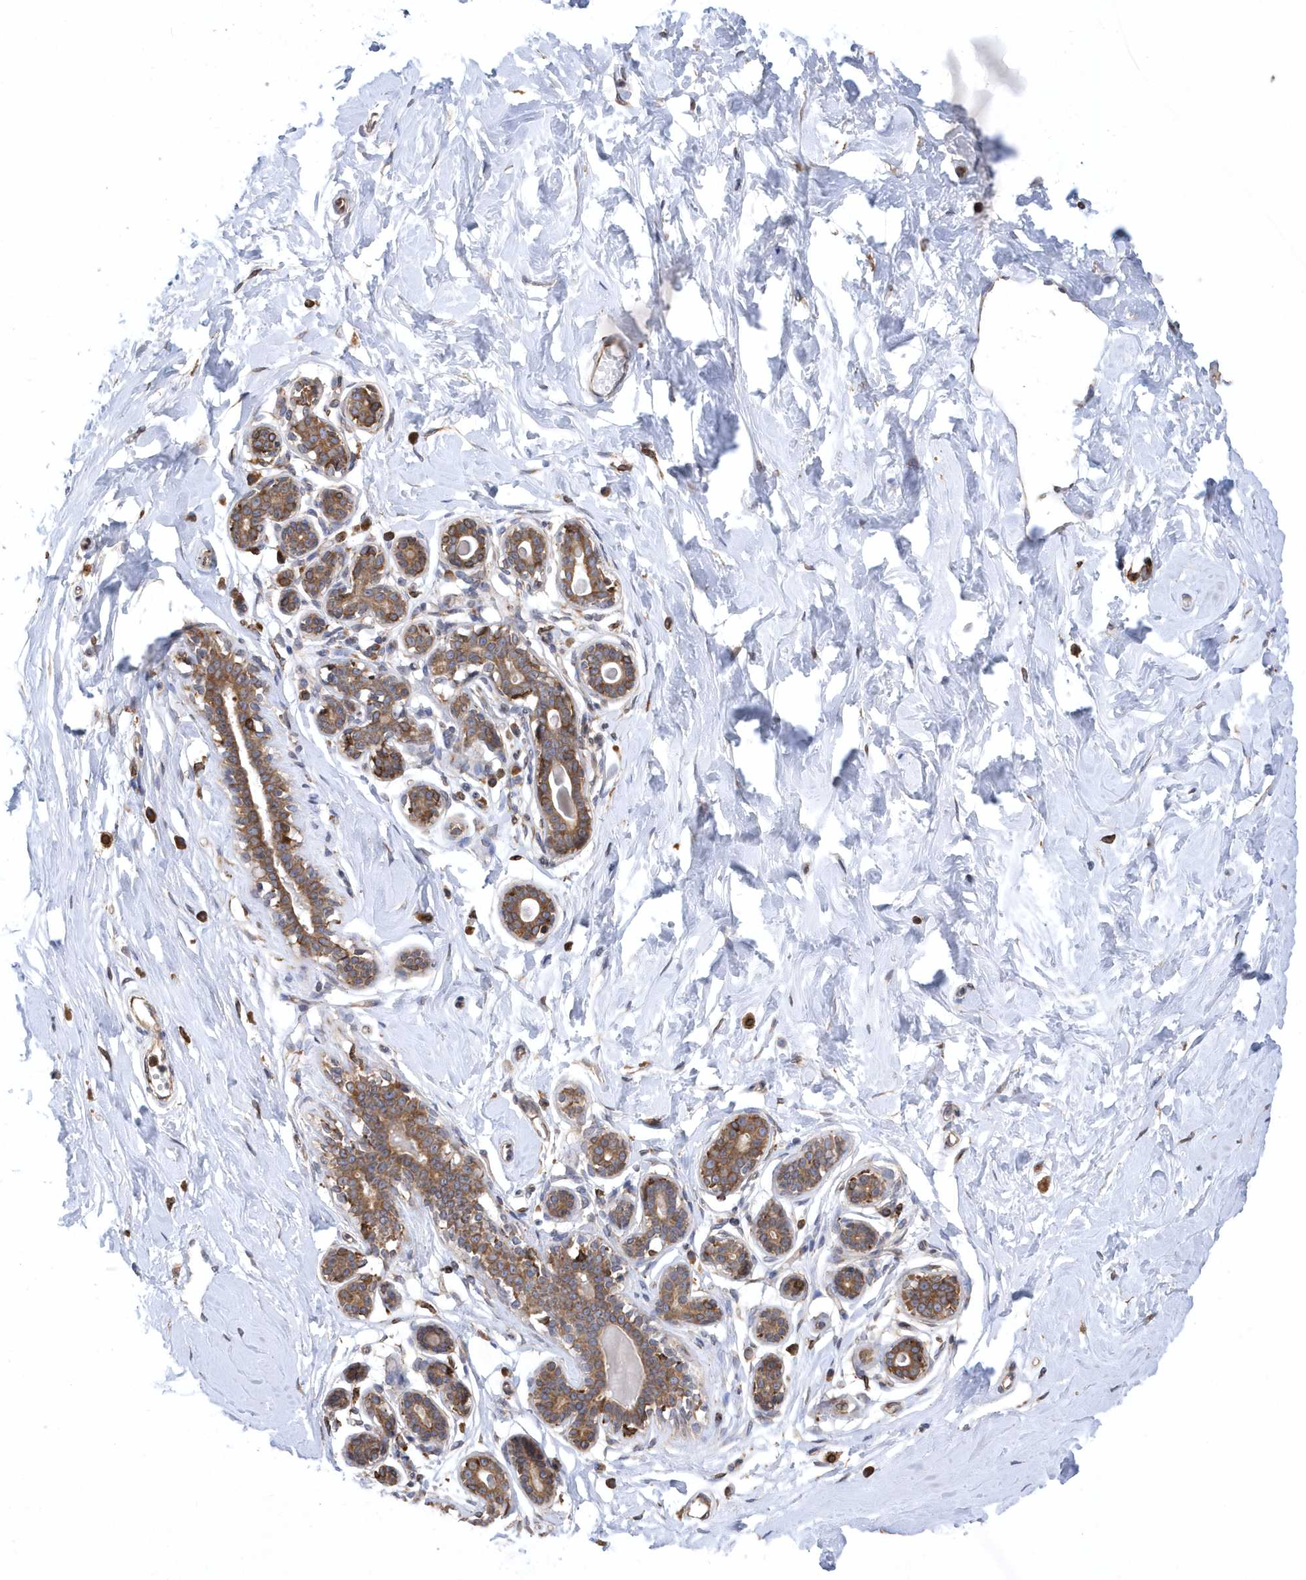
{"staining": {"intensity": "moderate", "quantity": ">75%", "location": "cytoplasmic/membranous"}, "tissue": "breast", "cell_type": "Adipocytes", "image_type": "normal", "snomed": [{"axis": "morphology", "description": "Normal tissue, NOS"}, {"axis": "morphology", "description": "Adenoma, NOS"}, {"axis": "topography", "description": "Breast"}], "caption": "A brown stain shows moderate cytoplasmic/membranous expression of a protein in adipocytes of normal human breast.", "gene": "VAMP7", "patient": {"sex": "female", "age": 23}}